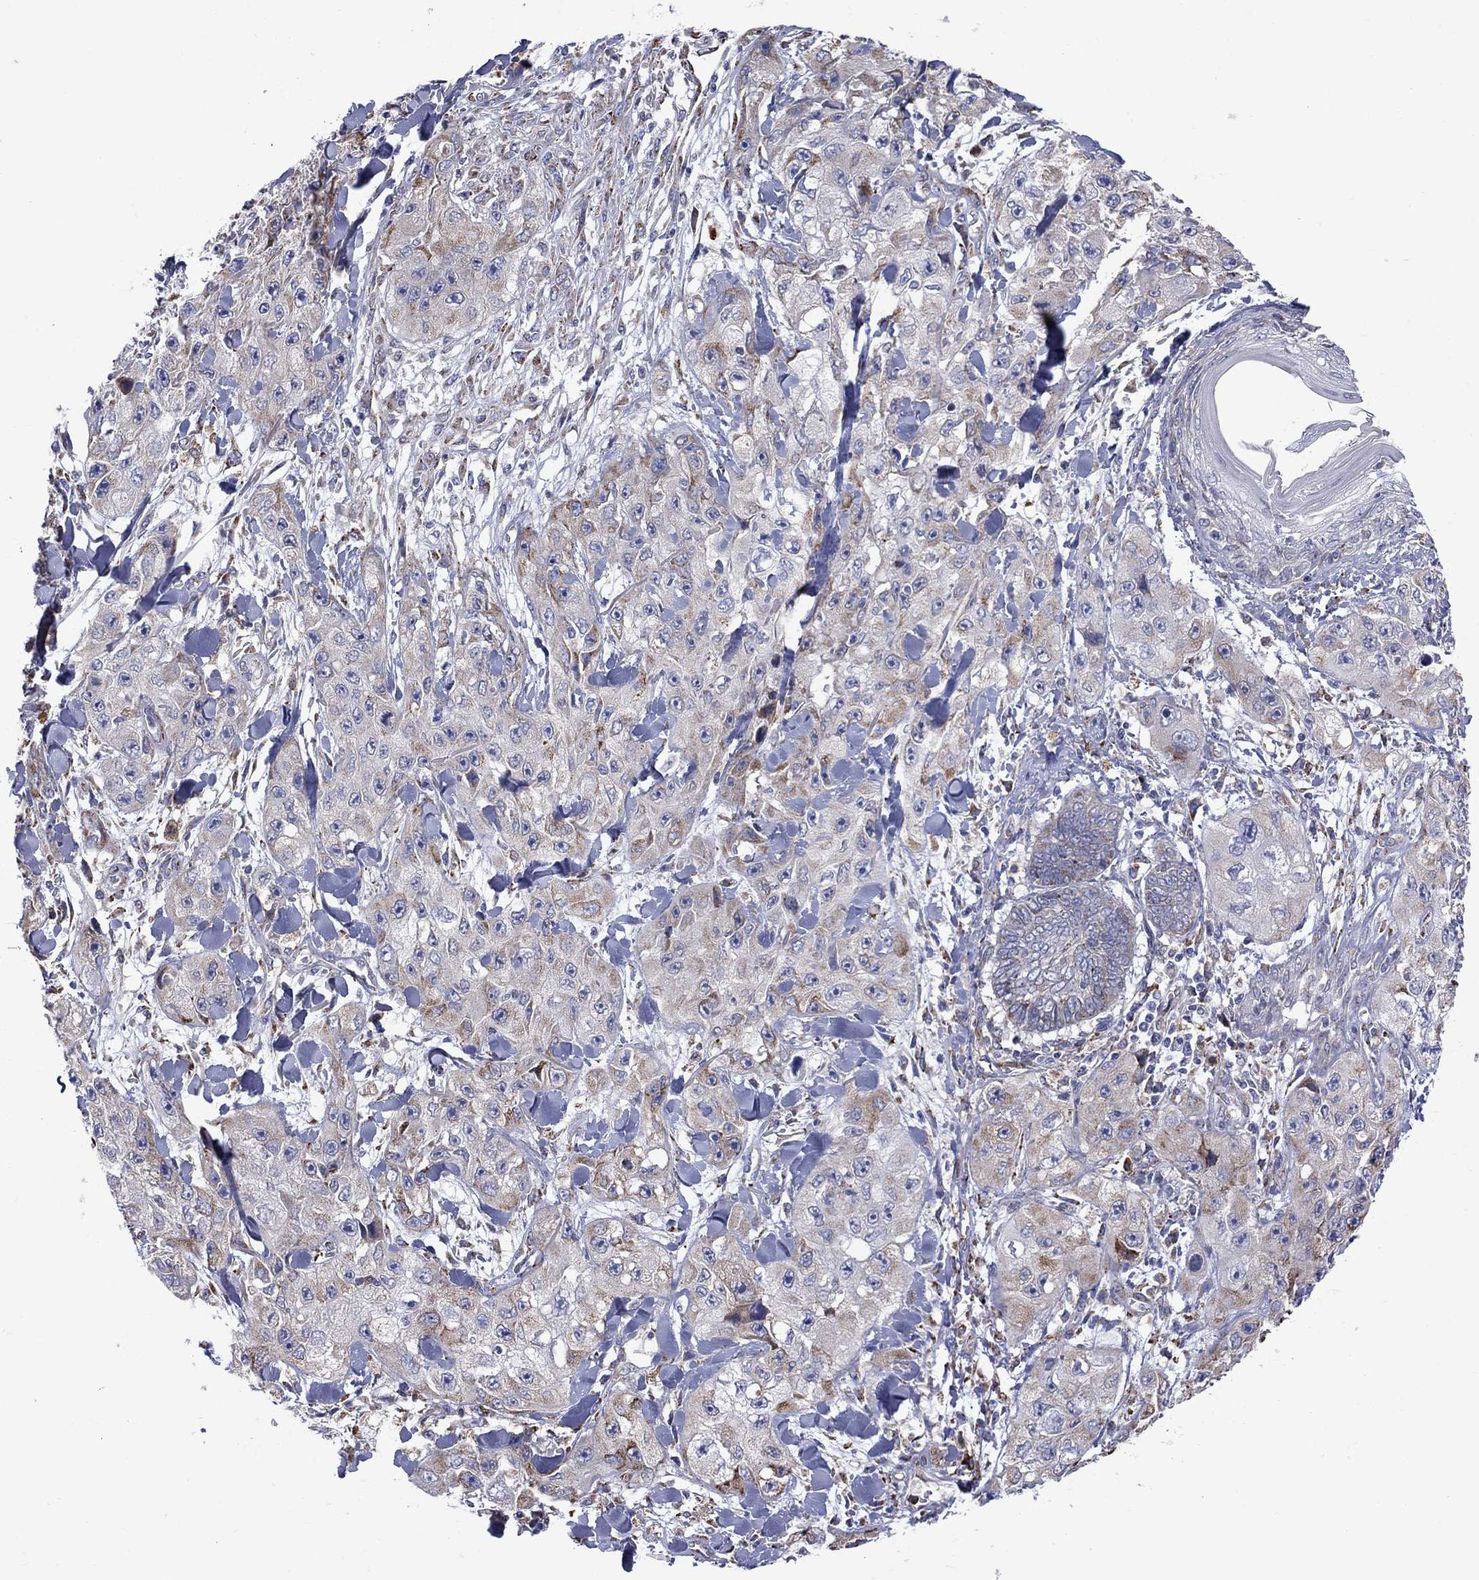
{"staining": {"intensity": "weak", "quantity": "25%-75%", "location": "cytoplasmic/membranous"}, "tissue": "skin cancer", "cell_type": "Tumor cells", "image_type": "cancer", "snomed": [{"axis": "morphology", "description": "Squamous cell carcinoma, NOS"}, {"axis": "topography", "description": "Skin"}, {"axis": "topography", "description": "Subcutis"}], "caption": "IHC micrograph of neoplastic tissue: skin squamous cell carcinoma stained using immunohistochemistry demonstrates low levels of weak protein expression localized specifically in the cytoplasmic/membranous of tumor cells, appearing as a cytoplasmic/membranous brown color.", "gene": "ASNS", "patient": {"sex": "male", "age": 73}}